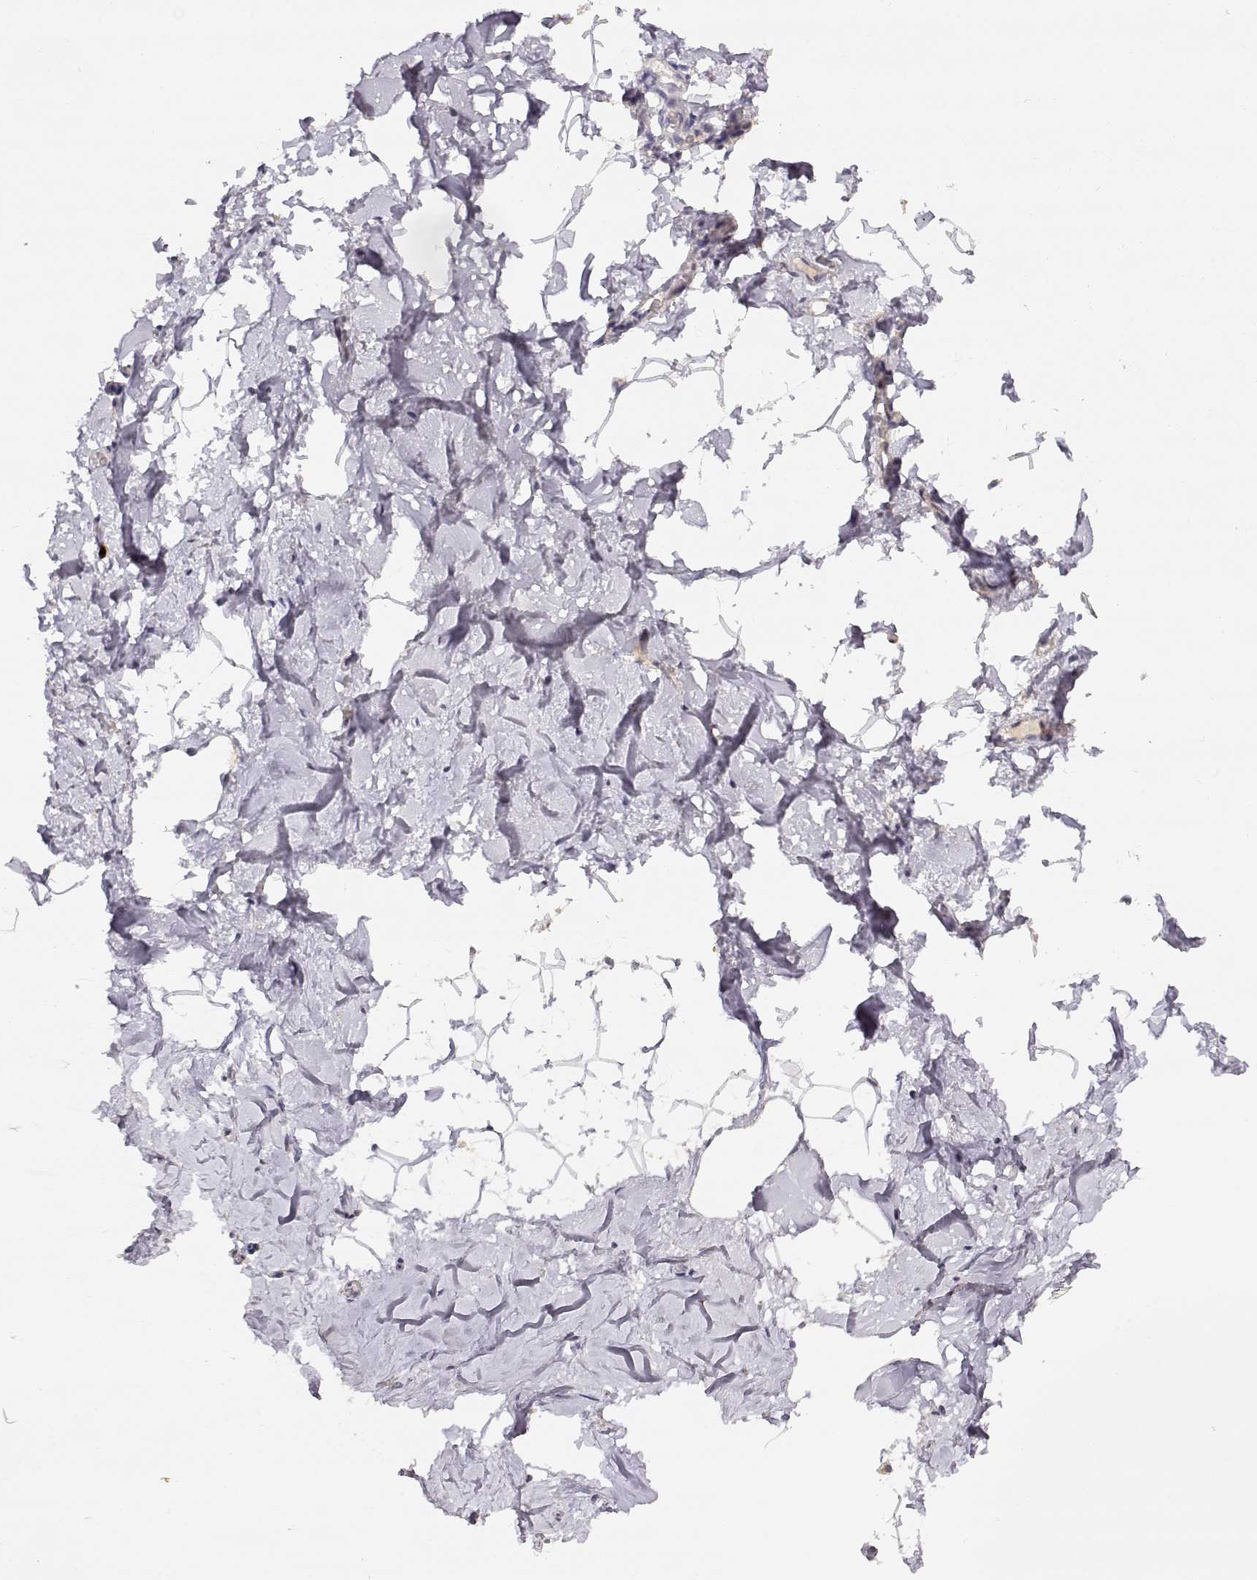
{"staining": {"intensity": "negative", "quantity": "none", "location": "none"}, "tissue": "breast", "cell_type": "Adipocytes", "image_type": "normal", "snomed": [{"axis": "morphology", "description": "Normal tissue, NOS"}, {"axis": "topography", "description": "Breast"}], "caption": "This is a histopathology image of IHC staining of benign breast, which shows no staining in adipocytes.", "gene": "TNFRSF10C", "patient": {"sex": "female", "age": 32}}